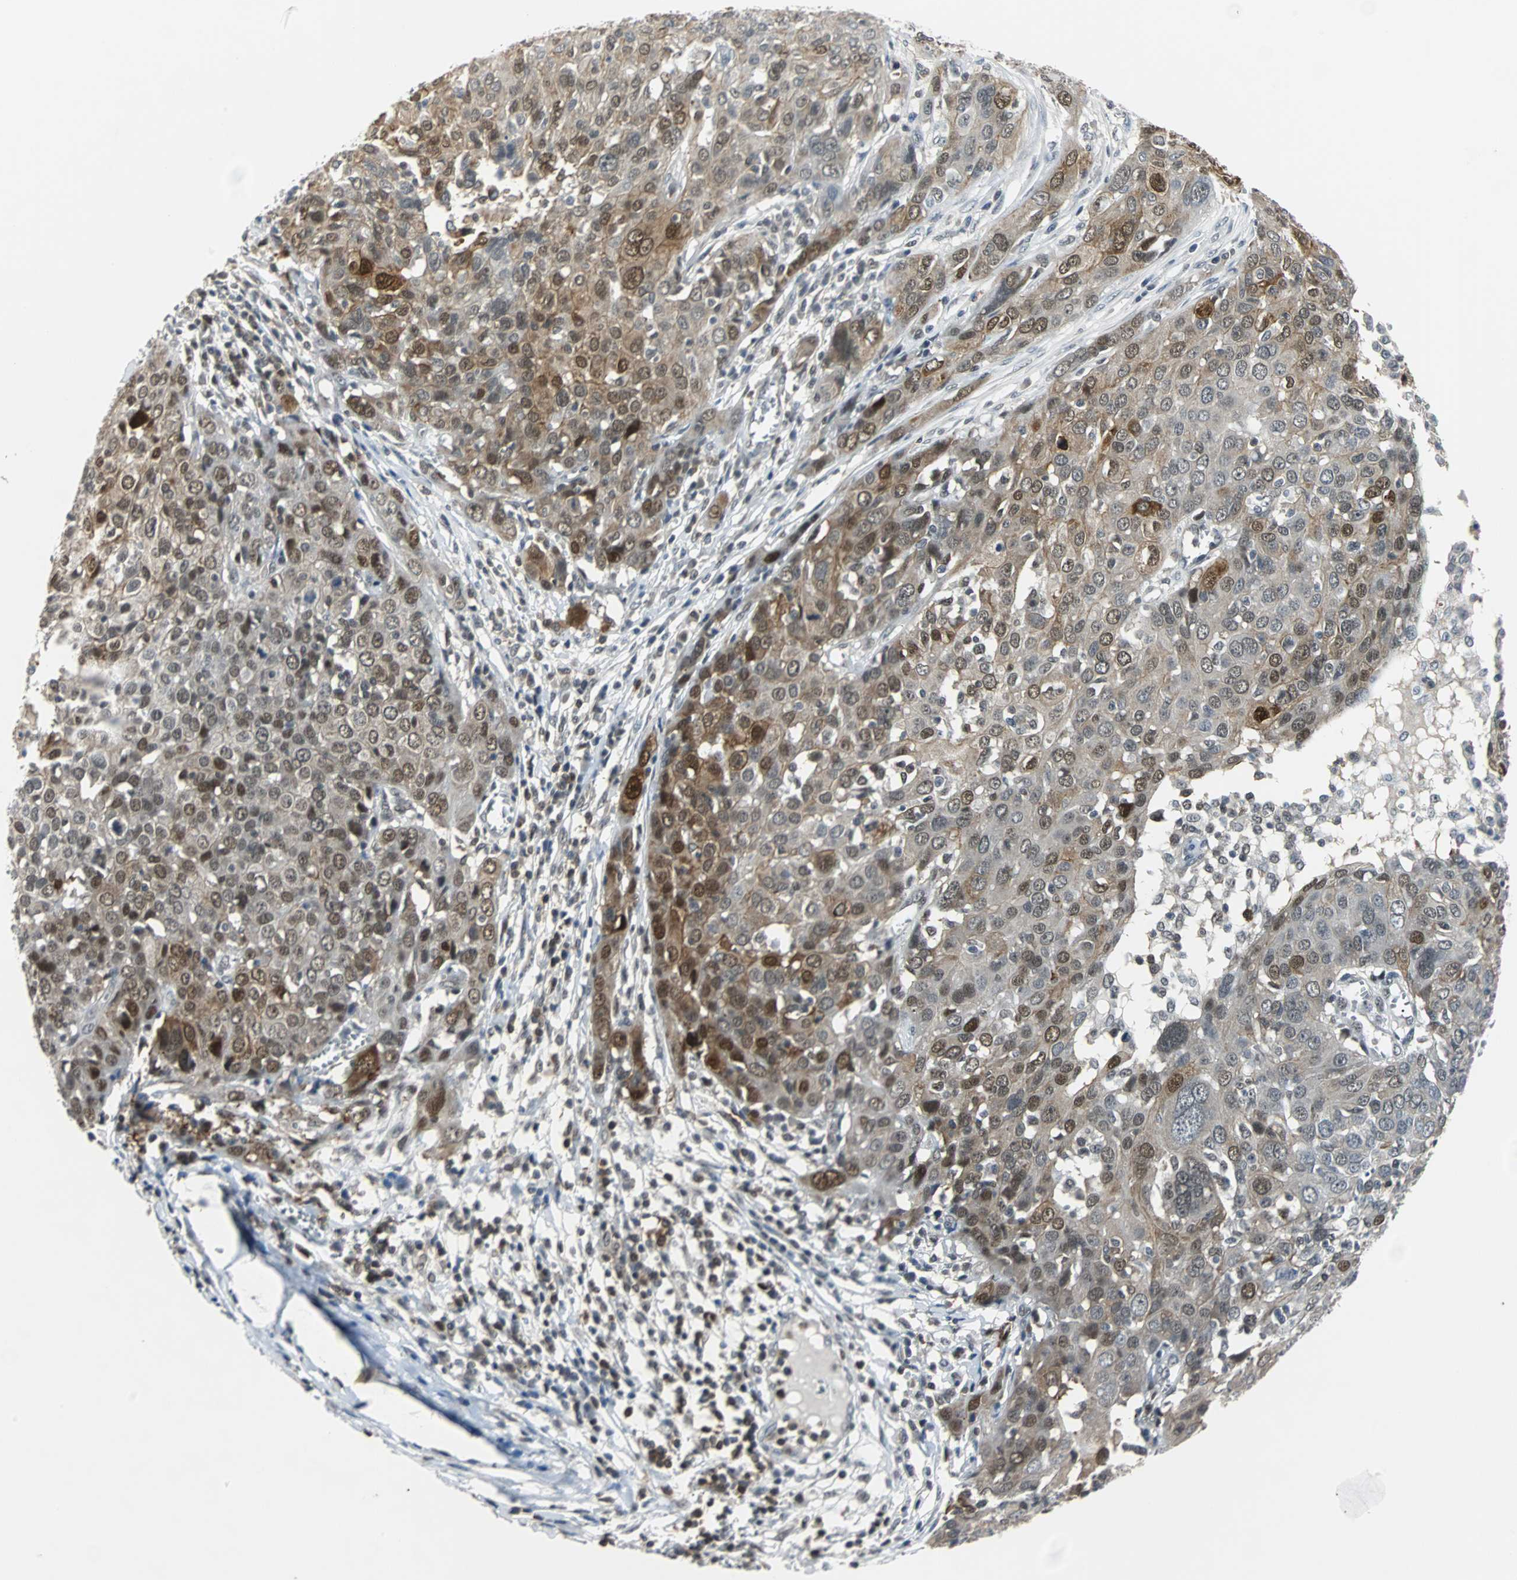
{"staining": {"intensity": "moderate", "quantity": ">75%", "location": "cytoplasmic/membranous,nuclear"}, "tissue": "ovarian cancer", "cell_type": "Tumor cells", "image_type": "cancer", "snomed": [{"axis": "morphology", "description": "Carcinoma, endometroid"}, {"axis": "topography", "description": "Ovary"}], "caption": "IHC staining of endometroid carcinoma (ovarian), which reveals medium levels of moderate cytoplasmic/membranous and nuclear staining in approximately >75% of tumor cells indicating moderate cytoplasmic/membranous and nuclear protein positivity. The staining was performed using DAB (3,3'-diaminobenzidine) (brown) for protein detection and nuclei were counterstained in hematoxylin (blue).", "gene": "SIRT1", "patient": {"sex": "female", "age": 50}}